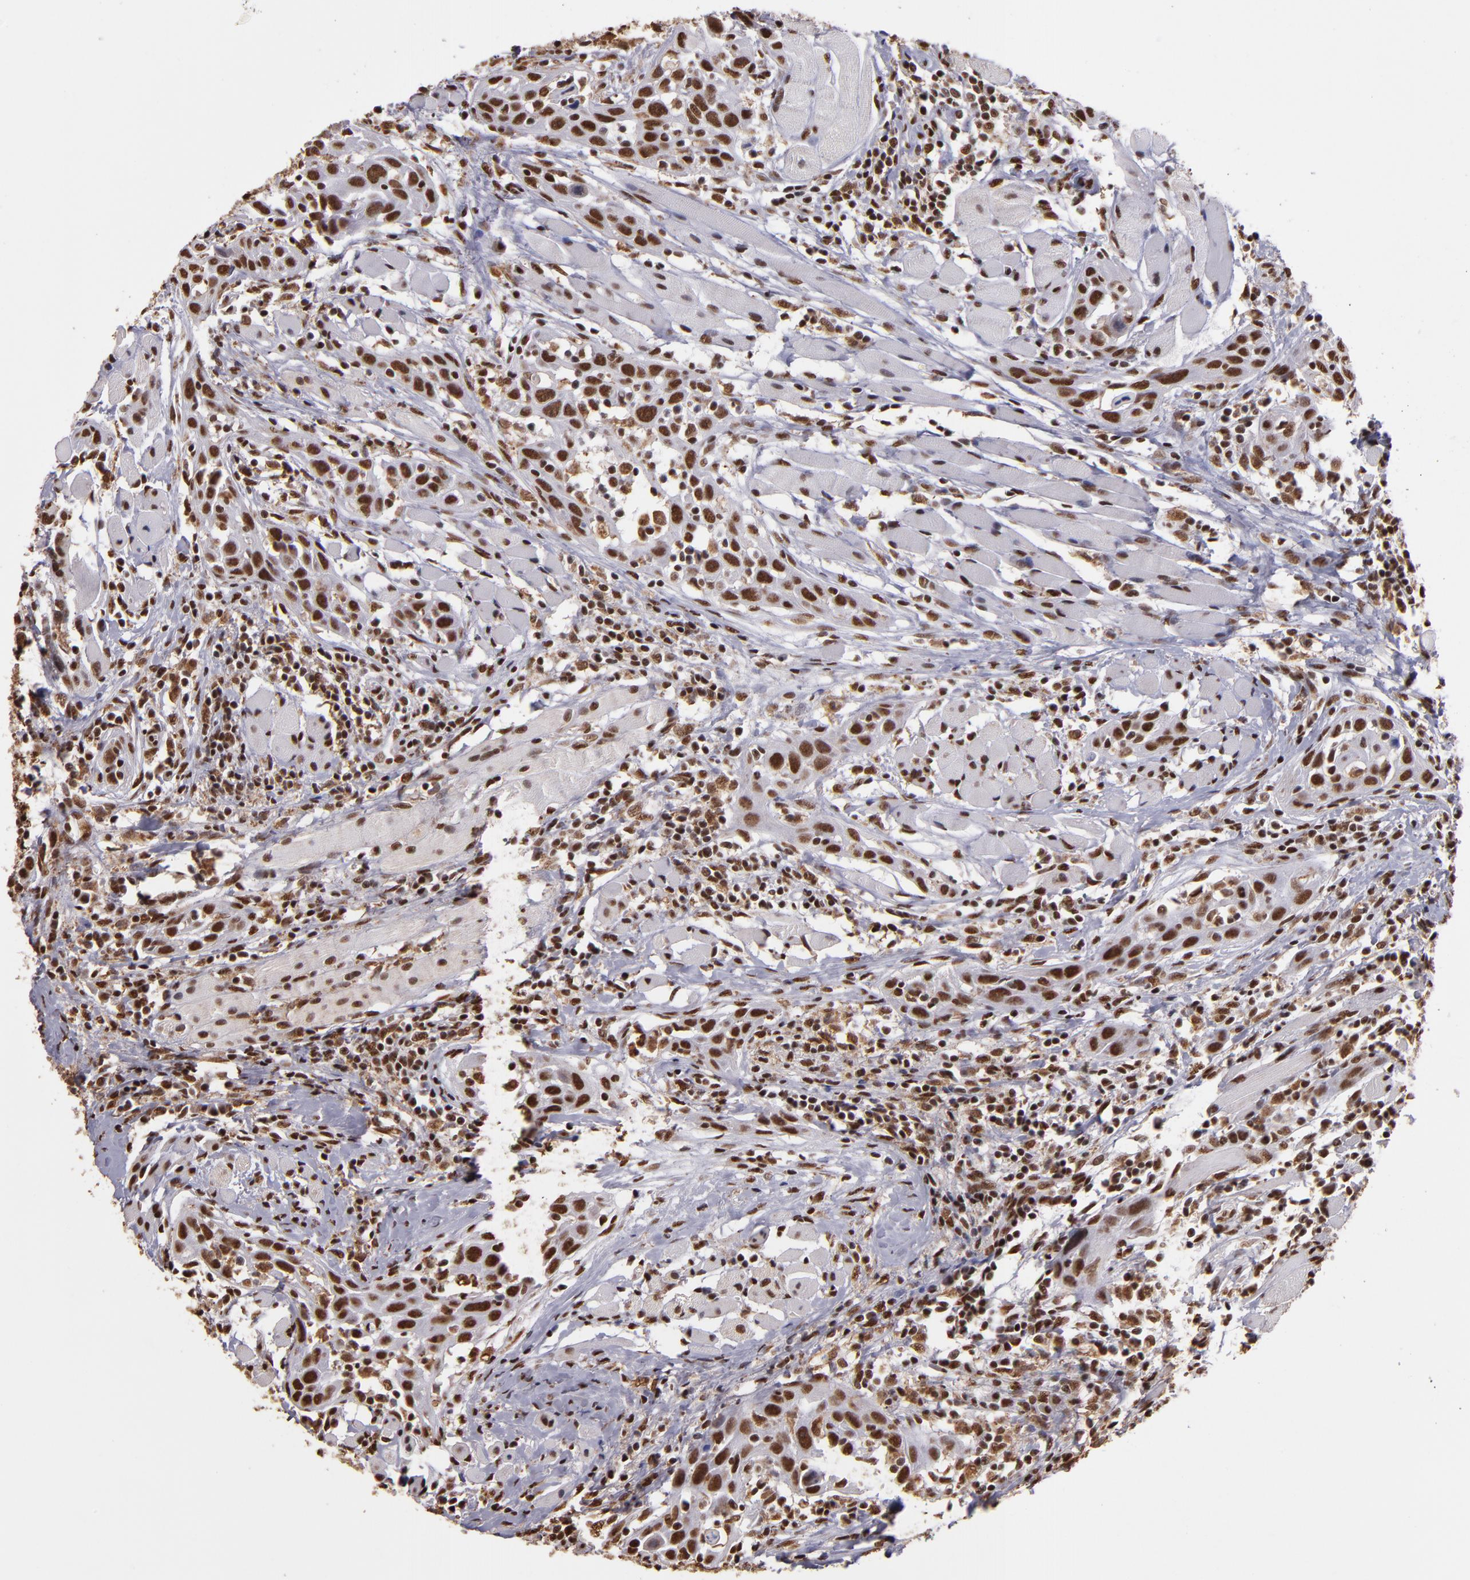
{"staining": {"intensity": "strong", "quantity": ">75%", "location": "nuclear"}, "tissue": "head and neck cancer", "cell_type": "Tumor cells", "image_type": "cancer", "snomed": [{"axis": "morphology", "description": "Squamous cell carcinoma, NOS"}, {"axis": "topography", "description": "Oral tissue"}, {"axis": "topography", "description": "Head-Neck"}], "caption": "Strong nuclear protein staining is present in about >75% of tumor cells in head and neck cancer (squamous cell carcinoma).", "gene": "SP1", "patient": {"sex": "female", "age": 50}}